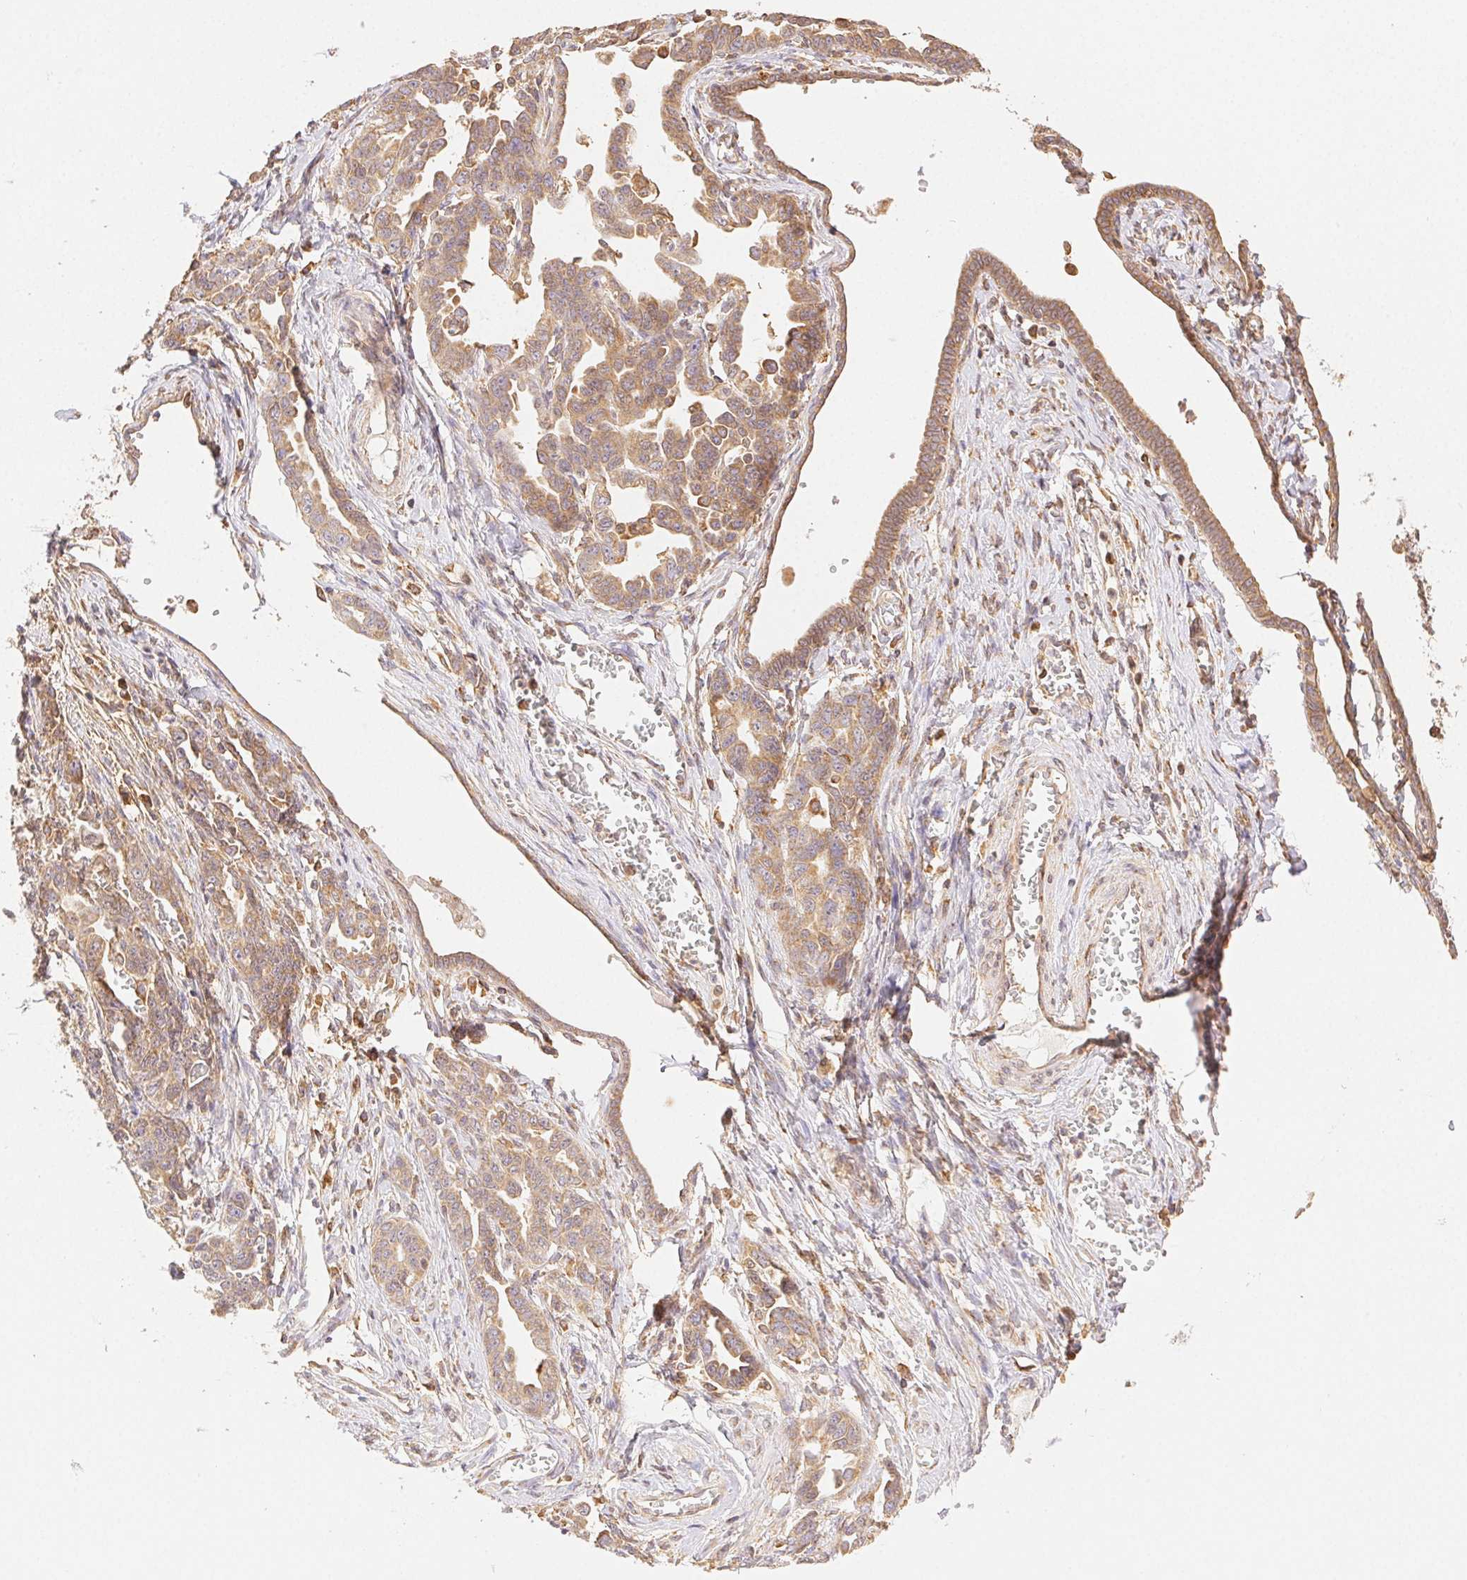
{"staining": {"intensity": "moderate", "quantity": ">75%", "location": "cytoplasmic/membranous"}, "tissue": "ovarian cancer", "cell_type": "Tumor cells", "image_type": "cancer", "snomed": [{"axis": "morphology", "description": "Cystadenocarcinoma, serous, NOS"}, {"axis": "topography", "description": "Ovary"}], "caption": "Immunohistochemistry photomicrograph of neoplastic tissue: human ovarian cancer stained using immunohistochemistry reveals medium levels of moderate protein expression localized specifically in the cytoplasmic/membranous of tumor cells, appearing as a cytoplasmic/membranous brown color.", "gene": "ENTREP1", "patient": {"sex": "female", "age": 69}}